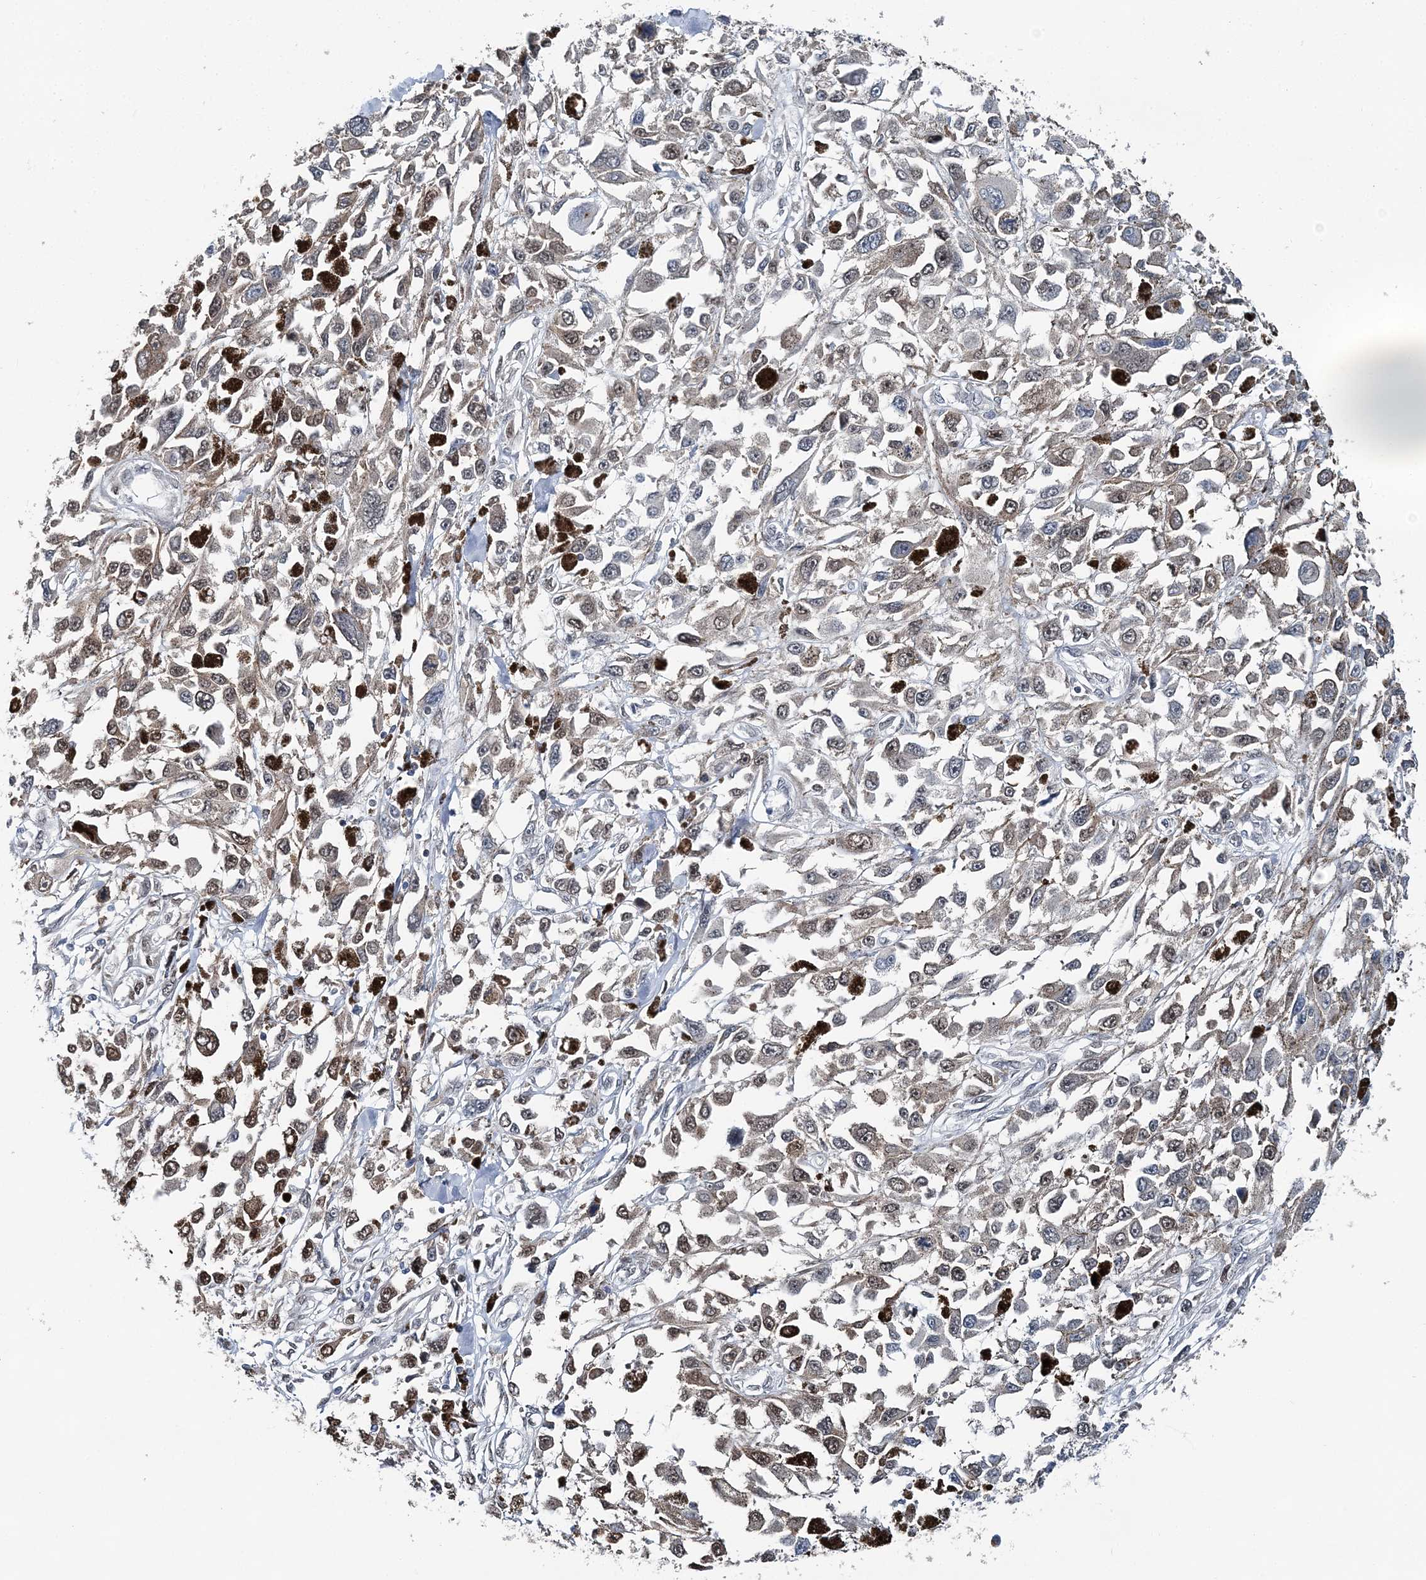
{"staining": {"intensity": "strong", "quantity": "25%-75%", "location": "cytoplasmic/membranous,nuclear"}, "tissue": "melanoma", "cell_type": "Tumor cells", "image_type": "cancer", "snomed": [{"axis": "morphology", "description": "Malignant melanoma, Metastatic site"}, {"axis": "topography", "description": "Lymph node"}], "caption": "IHC photomicrograph of human melanoma stained for a protein (brown), which reveals high levels of strong cytoplasmic/membranous and nuclear staining in approximately 25%-75% of tumor cells.", "gene": "HAT1", "patient": {"sex": "male", "age": 59}}